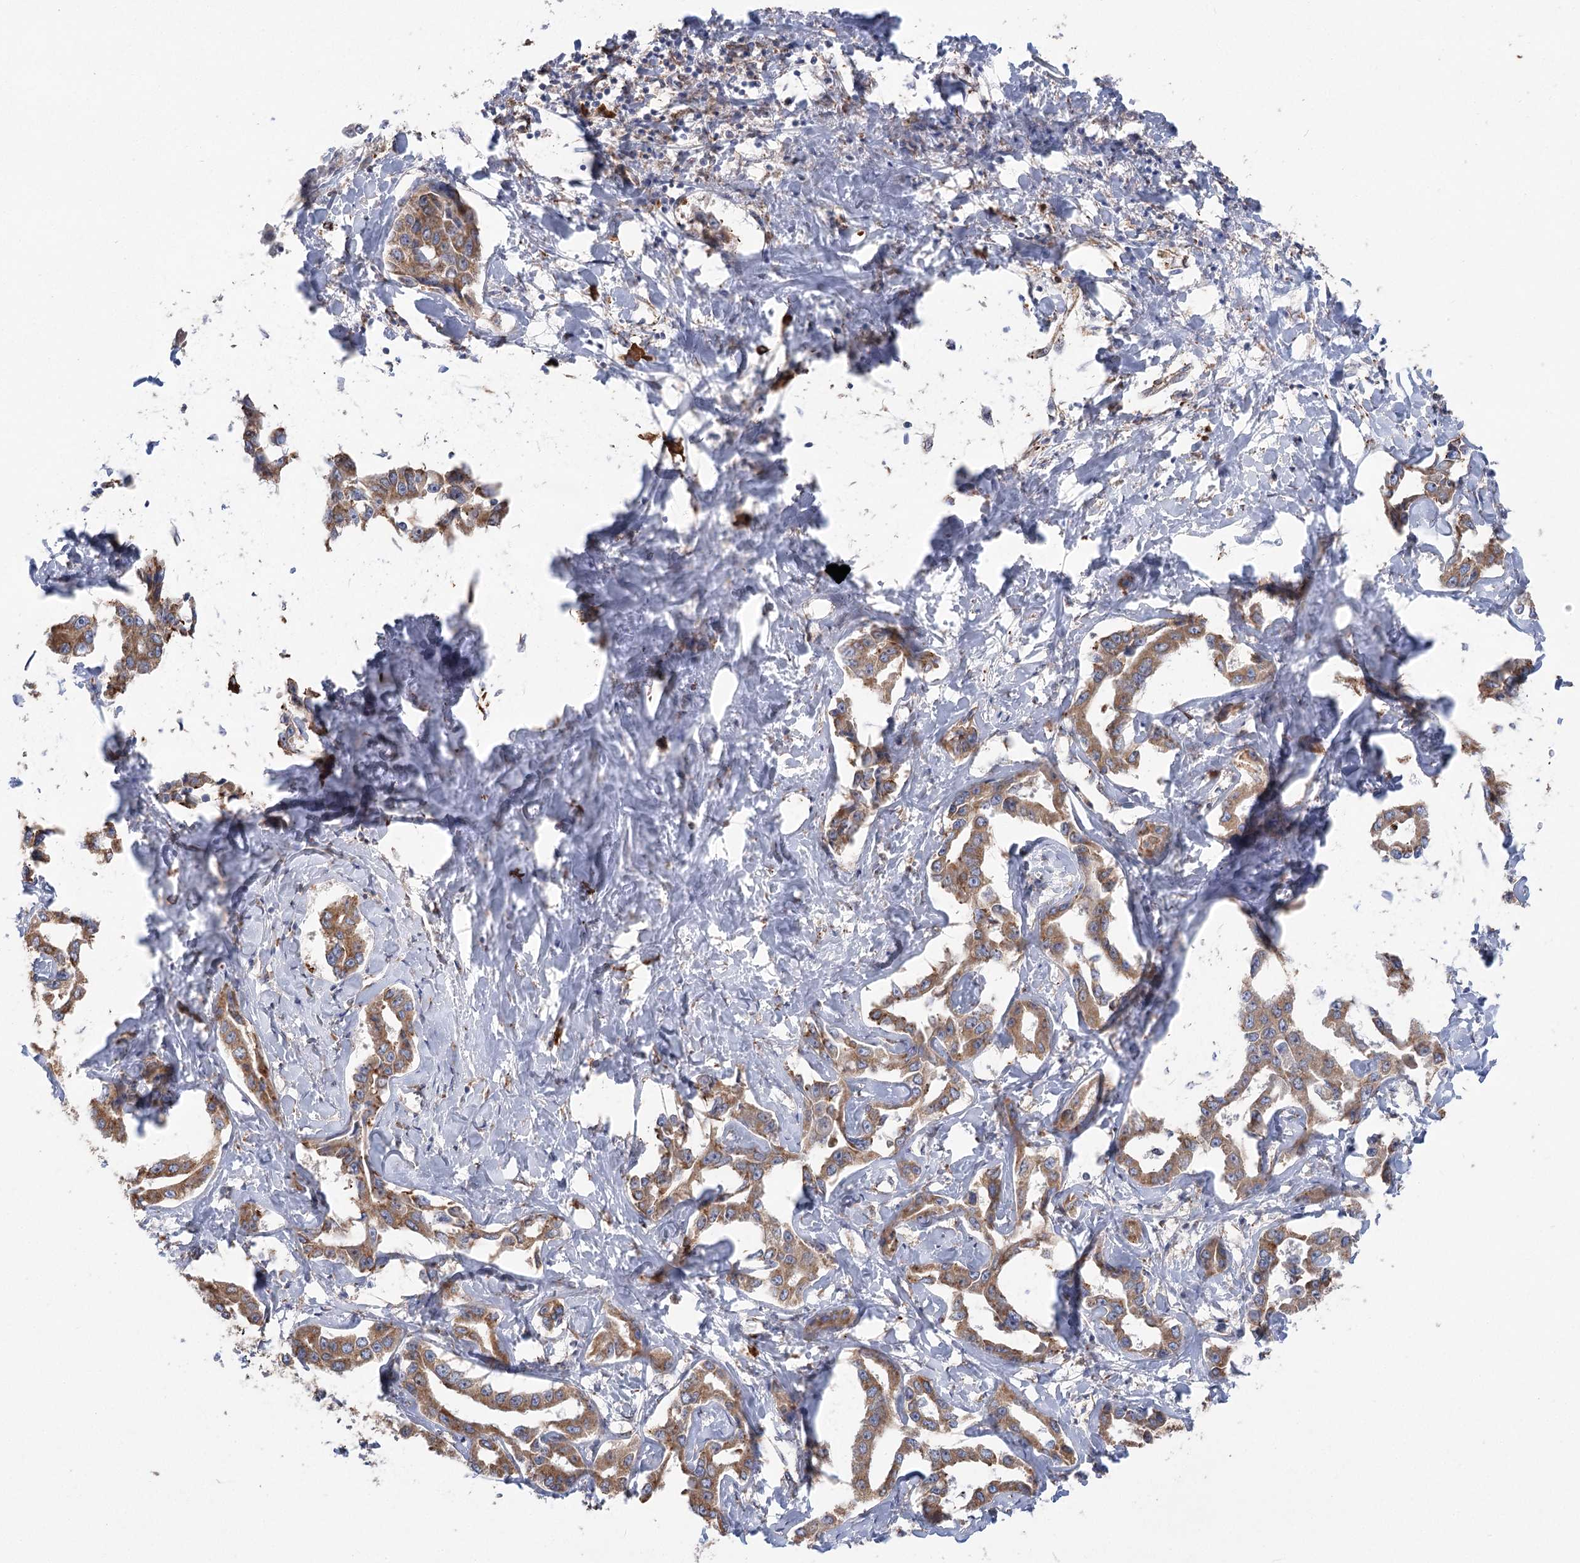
{"staining": {"intensity": "moderate", "quantity": ">75%", "location": "cytoplasmic/membranous"}, "tissue": "liver cancer", "cell_type": "Tumor cells", "image_type": "cancer", "snomed": [{"axis": "morphology", "description": "Cholangiocarcinoma"}, {"axis": "topography", "description": "Liver"}], "caption": "There is medium levels of moderate cytoplasmic/membranous positivity in tumor cells of liver cholangiocarcinoma, as demonstrated by immunohistochemical staining (brown color).", "gene": "METTL24", "patient": {"sex": "male", "age": 59}}